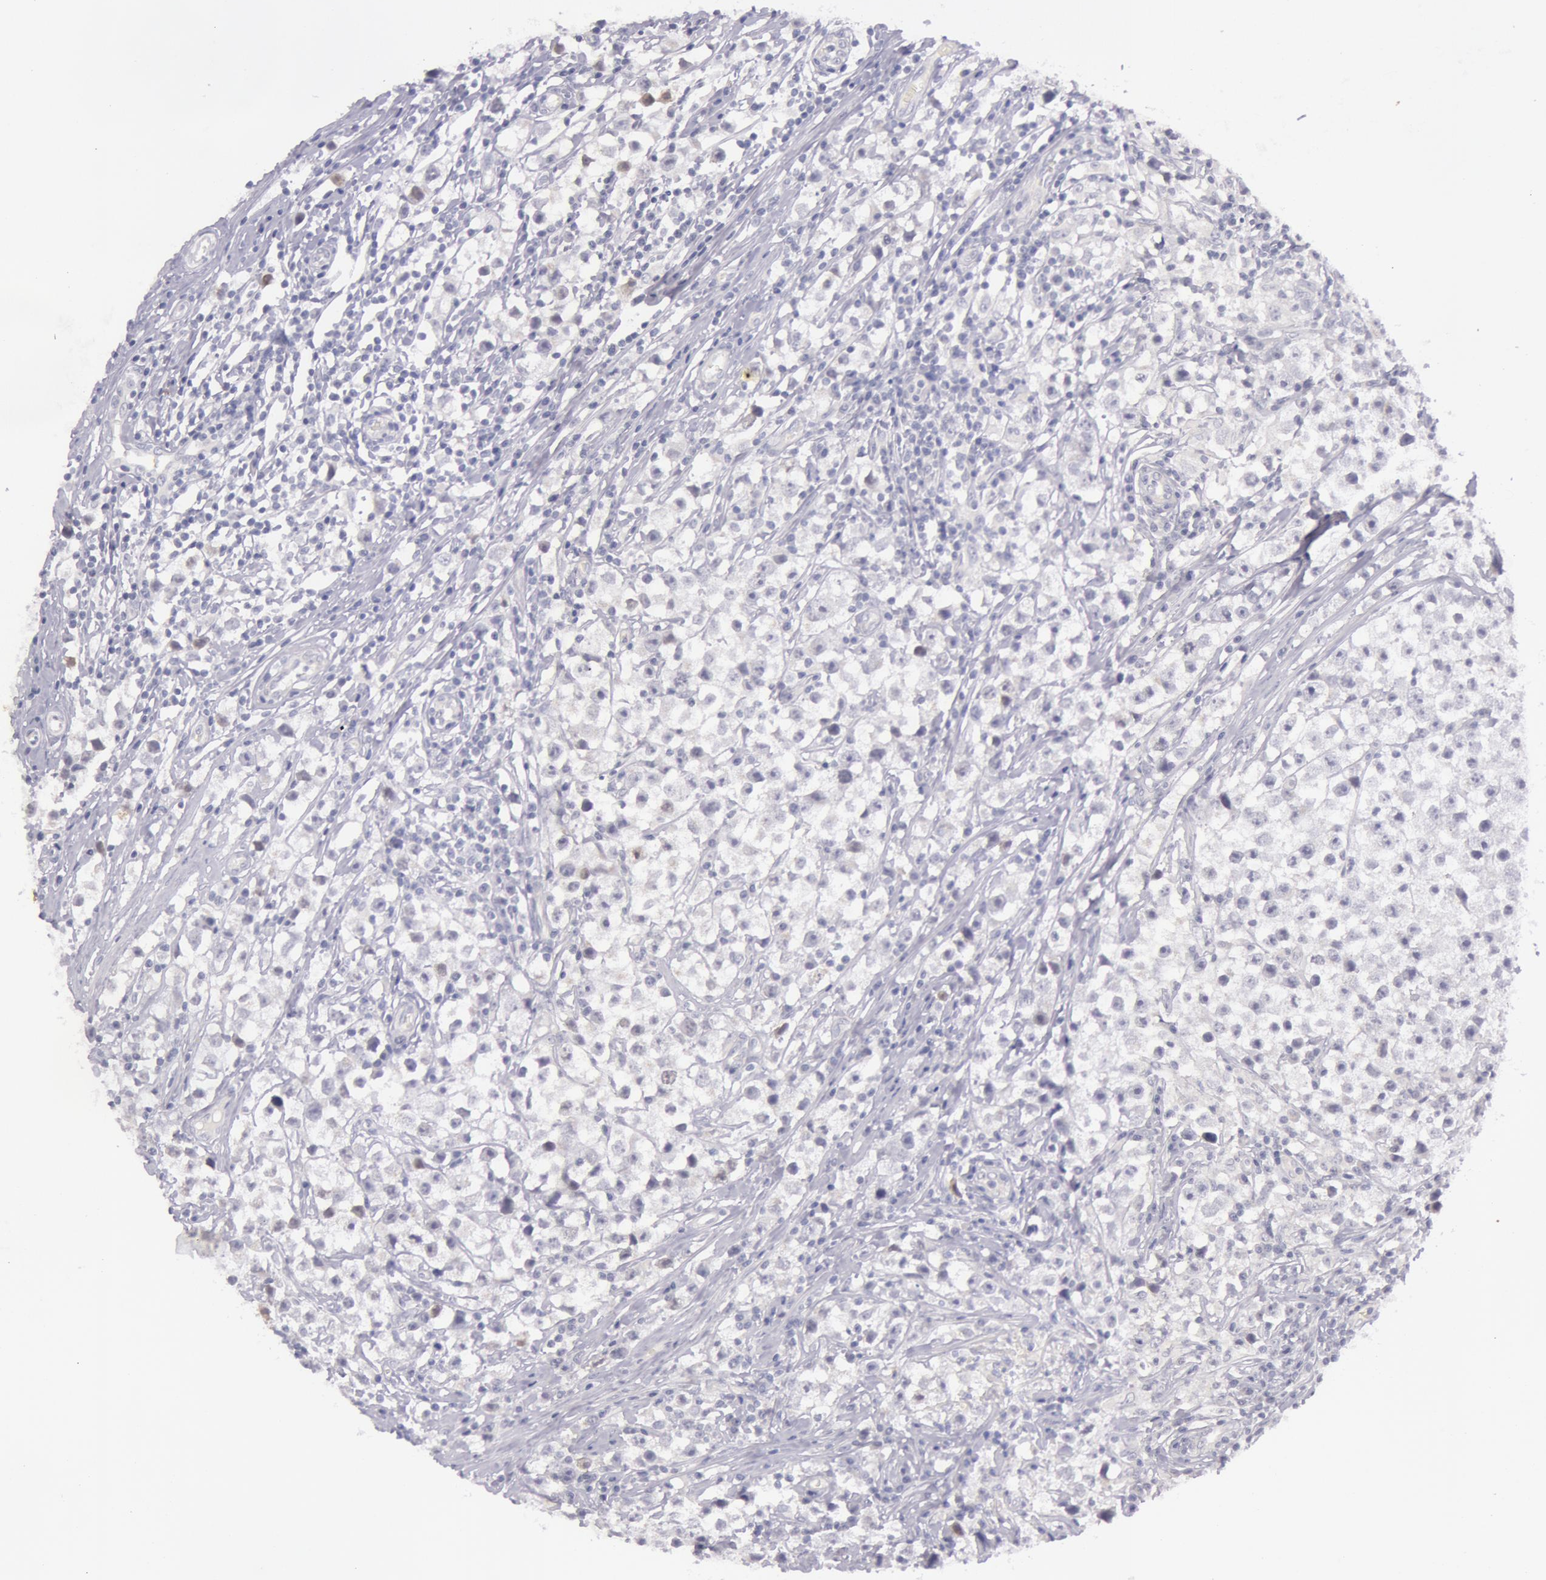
{"staining": {"intensity": "negative", "quantity": "none", "location": "none"}, "tissue": "testis cancer", "cell_type": "Tumor cells", "image_type": "cancer", "snomed": [{"axis": "morphology", "description": "Seminoma, NOS"}, {"axis": "topography", "description": "Testis"}], "caption": "Immunohistochemistry (IHC) photomicrograph of human testis cancer (seminoma) stained for a protein (brown), which demonstrates no positivity in tumor cells.", "gene": "RBMY1F", "patient": {"sex": "male", "age": 35}}